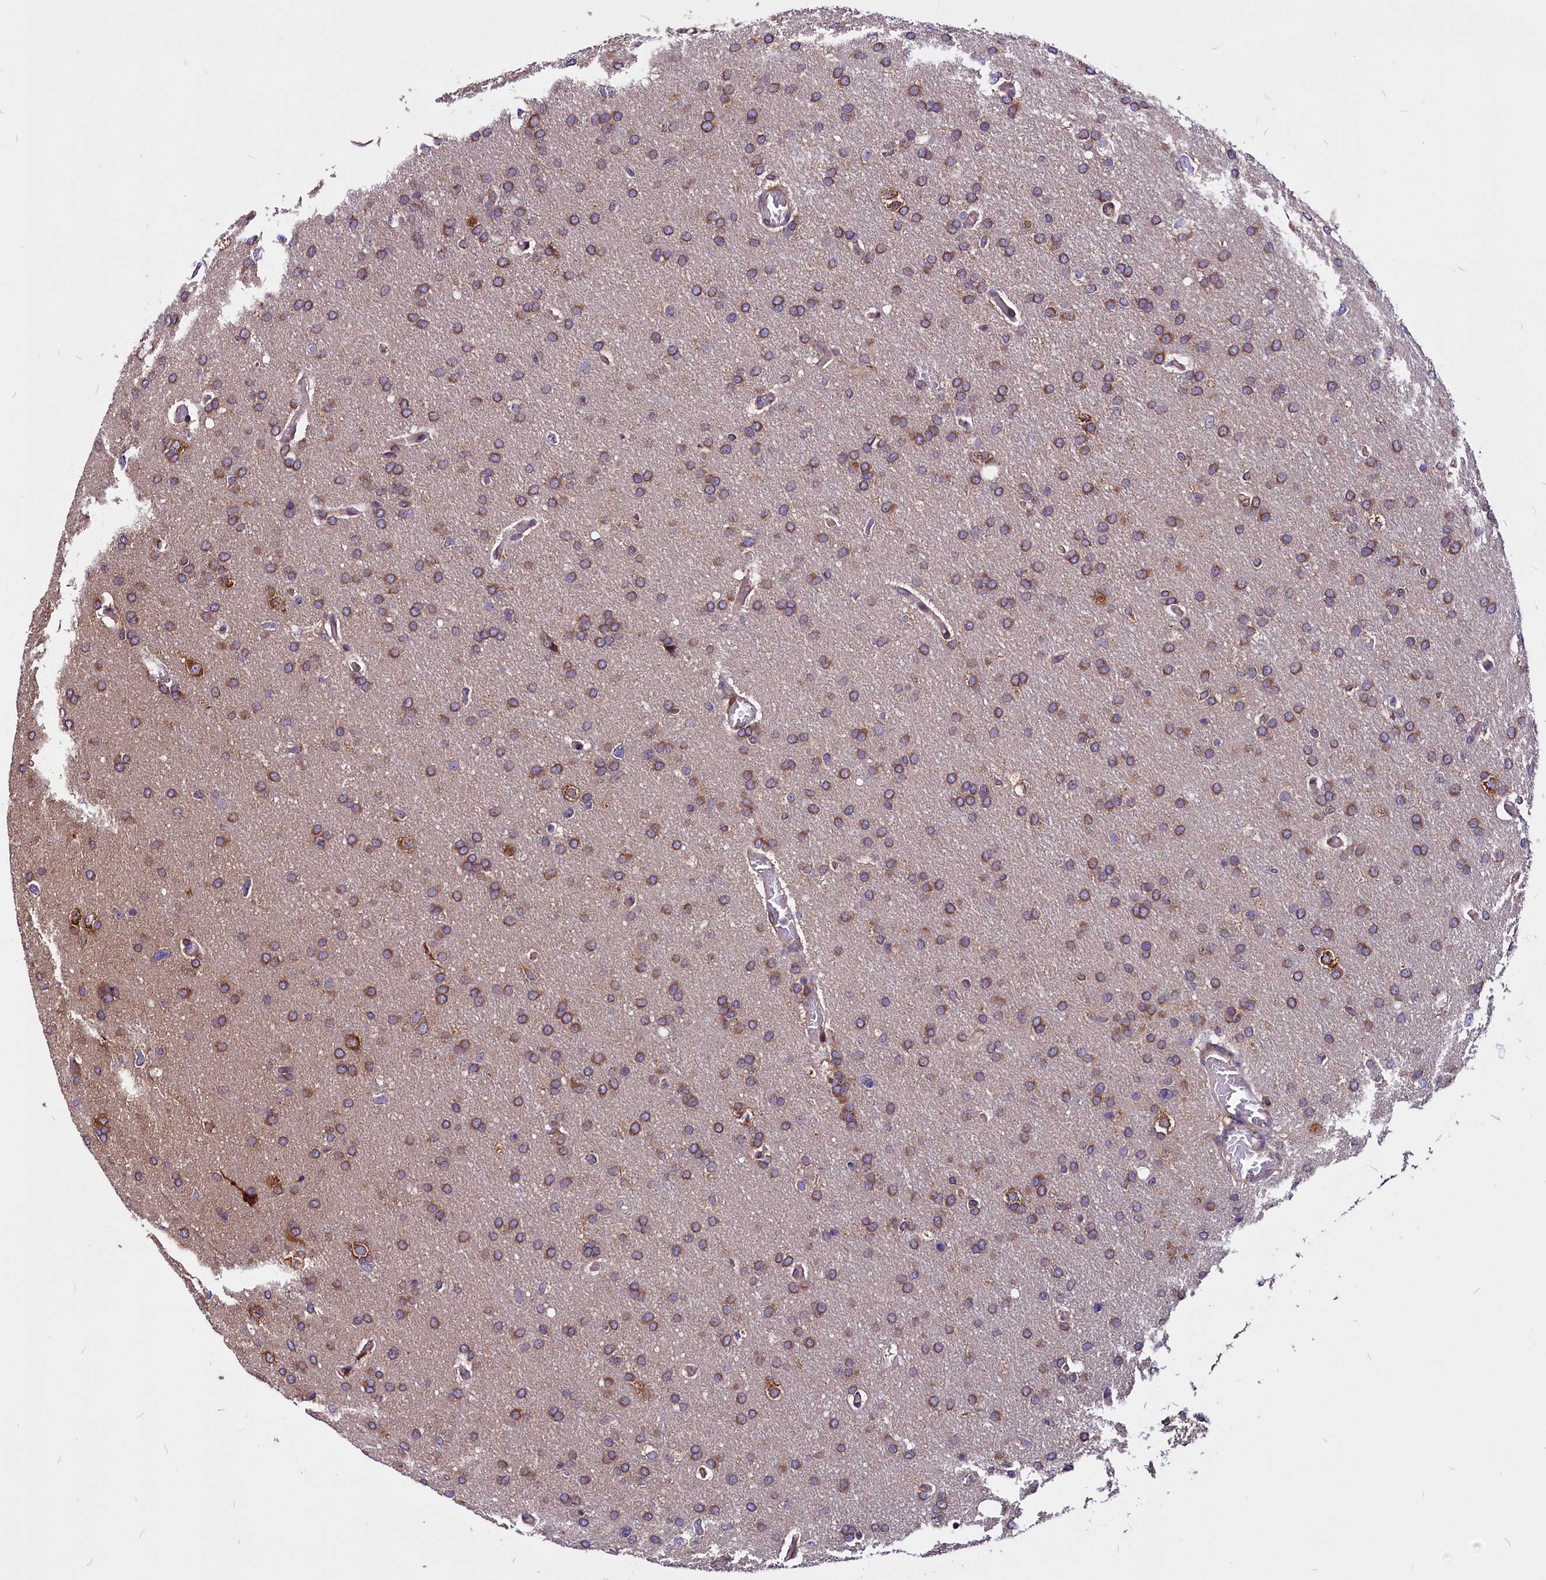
{"staining": {"intensity": "moderate", "quantity": ">75%", "location": "cytoplasmic/membranous"}, "tissue": "glioma", "cell_type": "Tumor cells", "image_type": "cancer", "snomed": [{"axis": "morphology", "description": "Glioma, malignant, High grade"}, {"axis": "topography", "description": "Cerebral cortex"}], "caption": "Brown immunohistochemical staining in glioma reveals moderate cytoplasmic/membranous expression in about >75% of tumor cells. The staining was performed using DAB (3,3'-diaminobenzidine) to visualize the protein expression in brown, while the nuclei were stained in blue with hematoxylin (Magnification: 20x).", "gene": "EIF3G", "patient": {"sex": "female", "age": 36}}